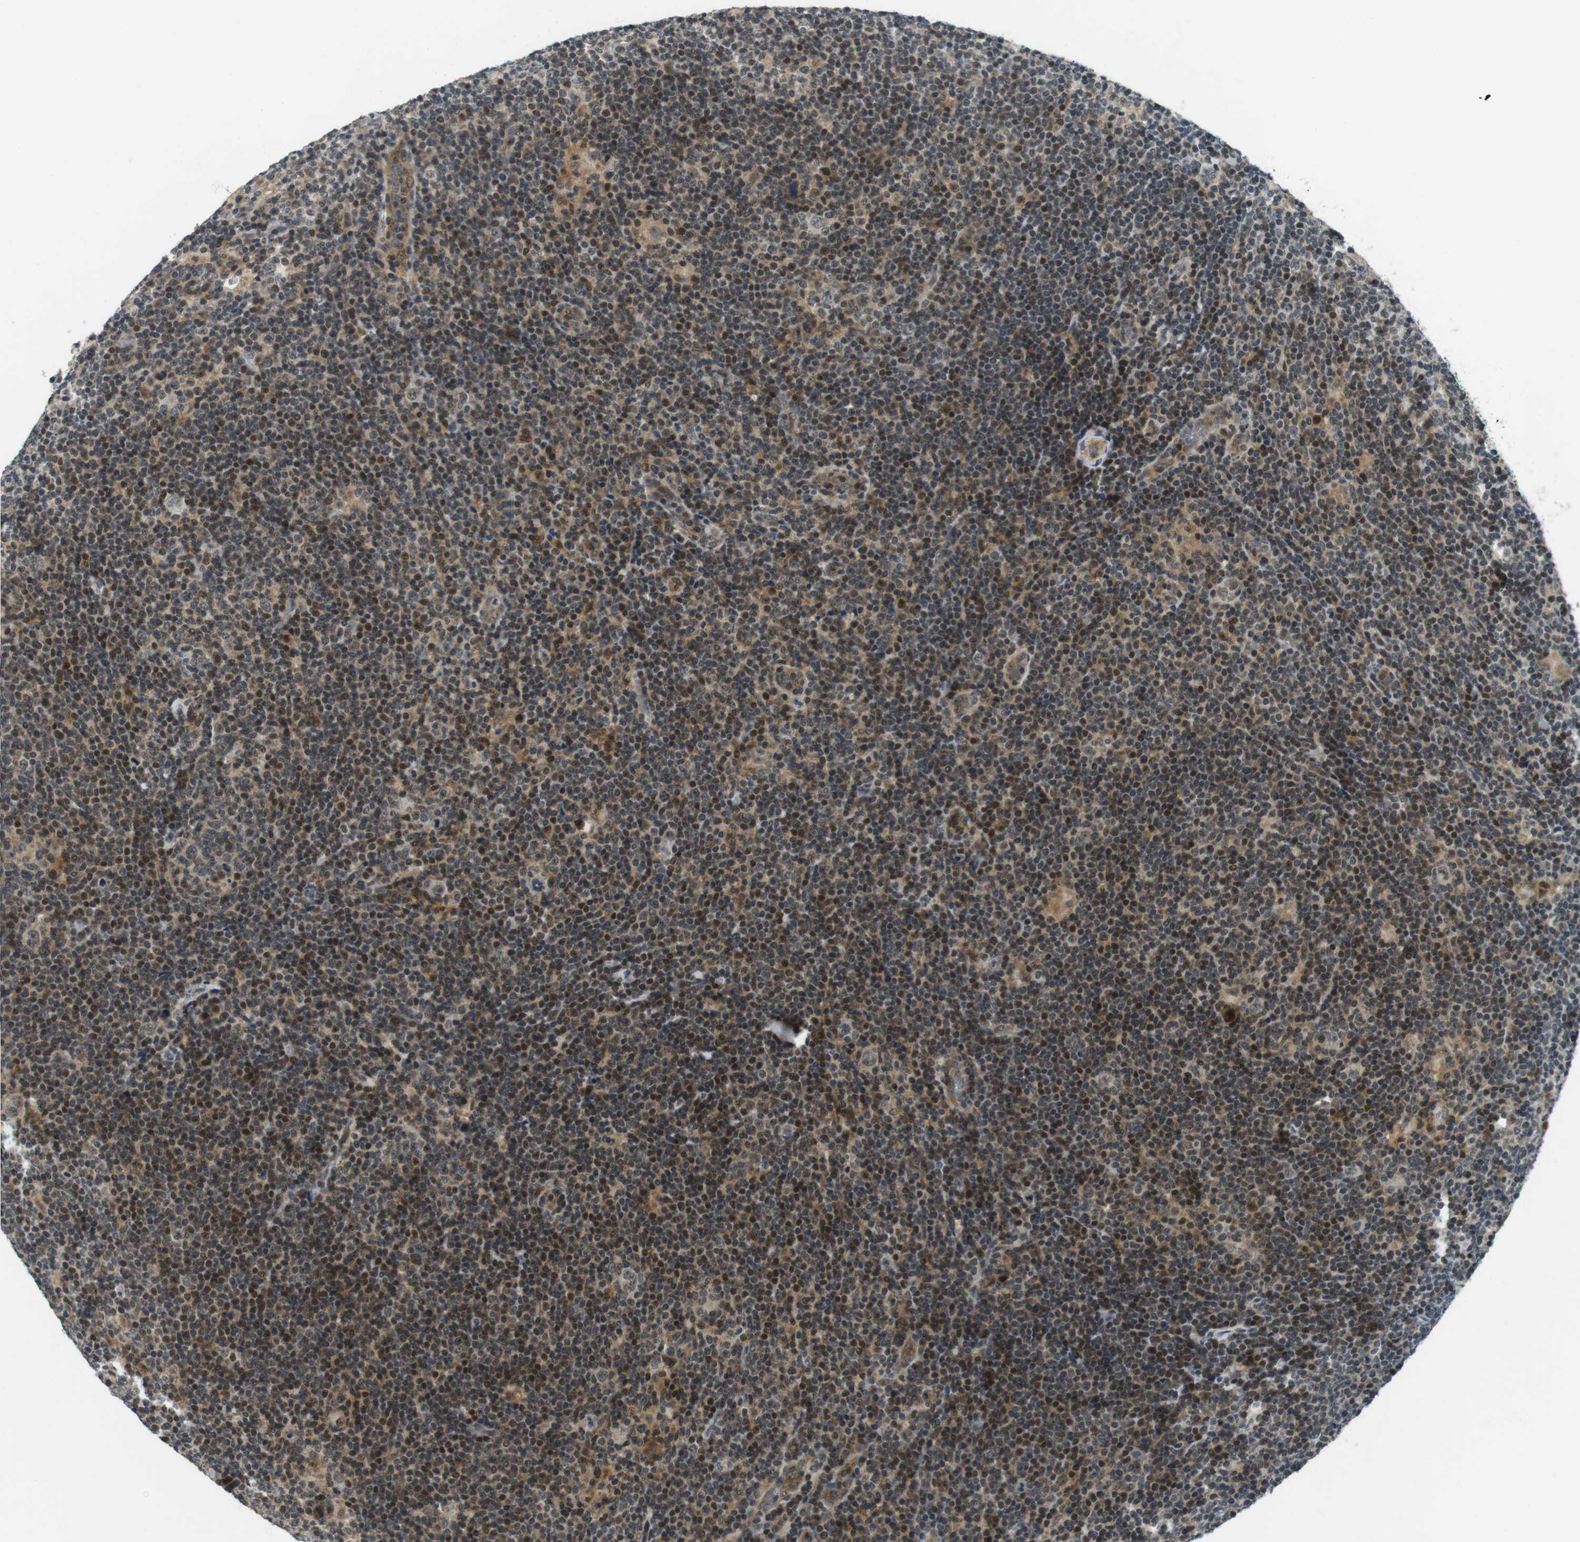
{"staining": {"intensity": "weak", "quantity": "25%-75%", "location": "cytoplasmic/membranous,nuclear"}, "tissue": "lymphoma", "cell_type": "Tumor cells", "image_type": "cancer", "snomed": [{"axis": "morphology", "description": "Hodgkin's disease, NOS"}, {"axis": "topography", "description": "Lymph node"}], "caption": "Protein staining of Hodgkin's disease tissue reveals weak cytoplasmic/membranous and nuclear positivity in about 25%-75% of tumor cells. (DAB (3,3'-diaminobenzidine) IHC, brown staining for protein, blue staining for nuclei).", "gene": "BRD4", "patient": {"sex": "female", "age": 57}}